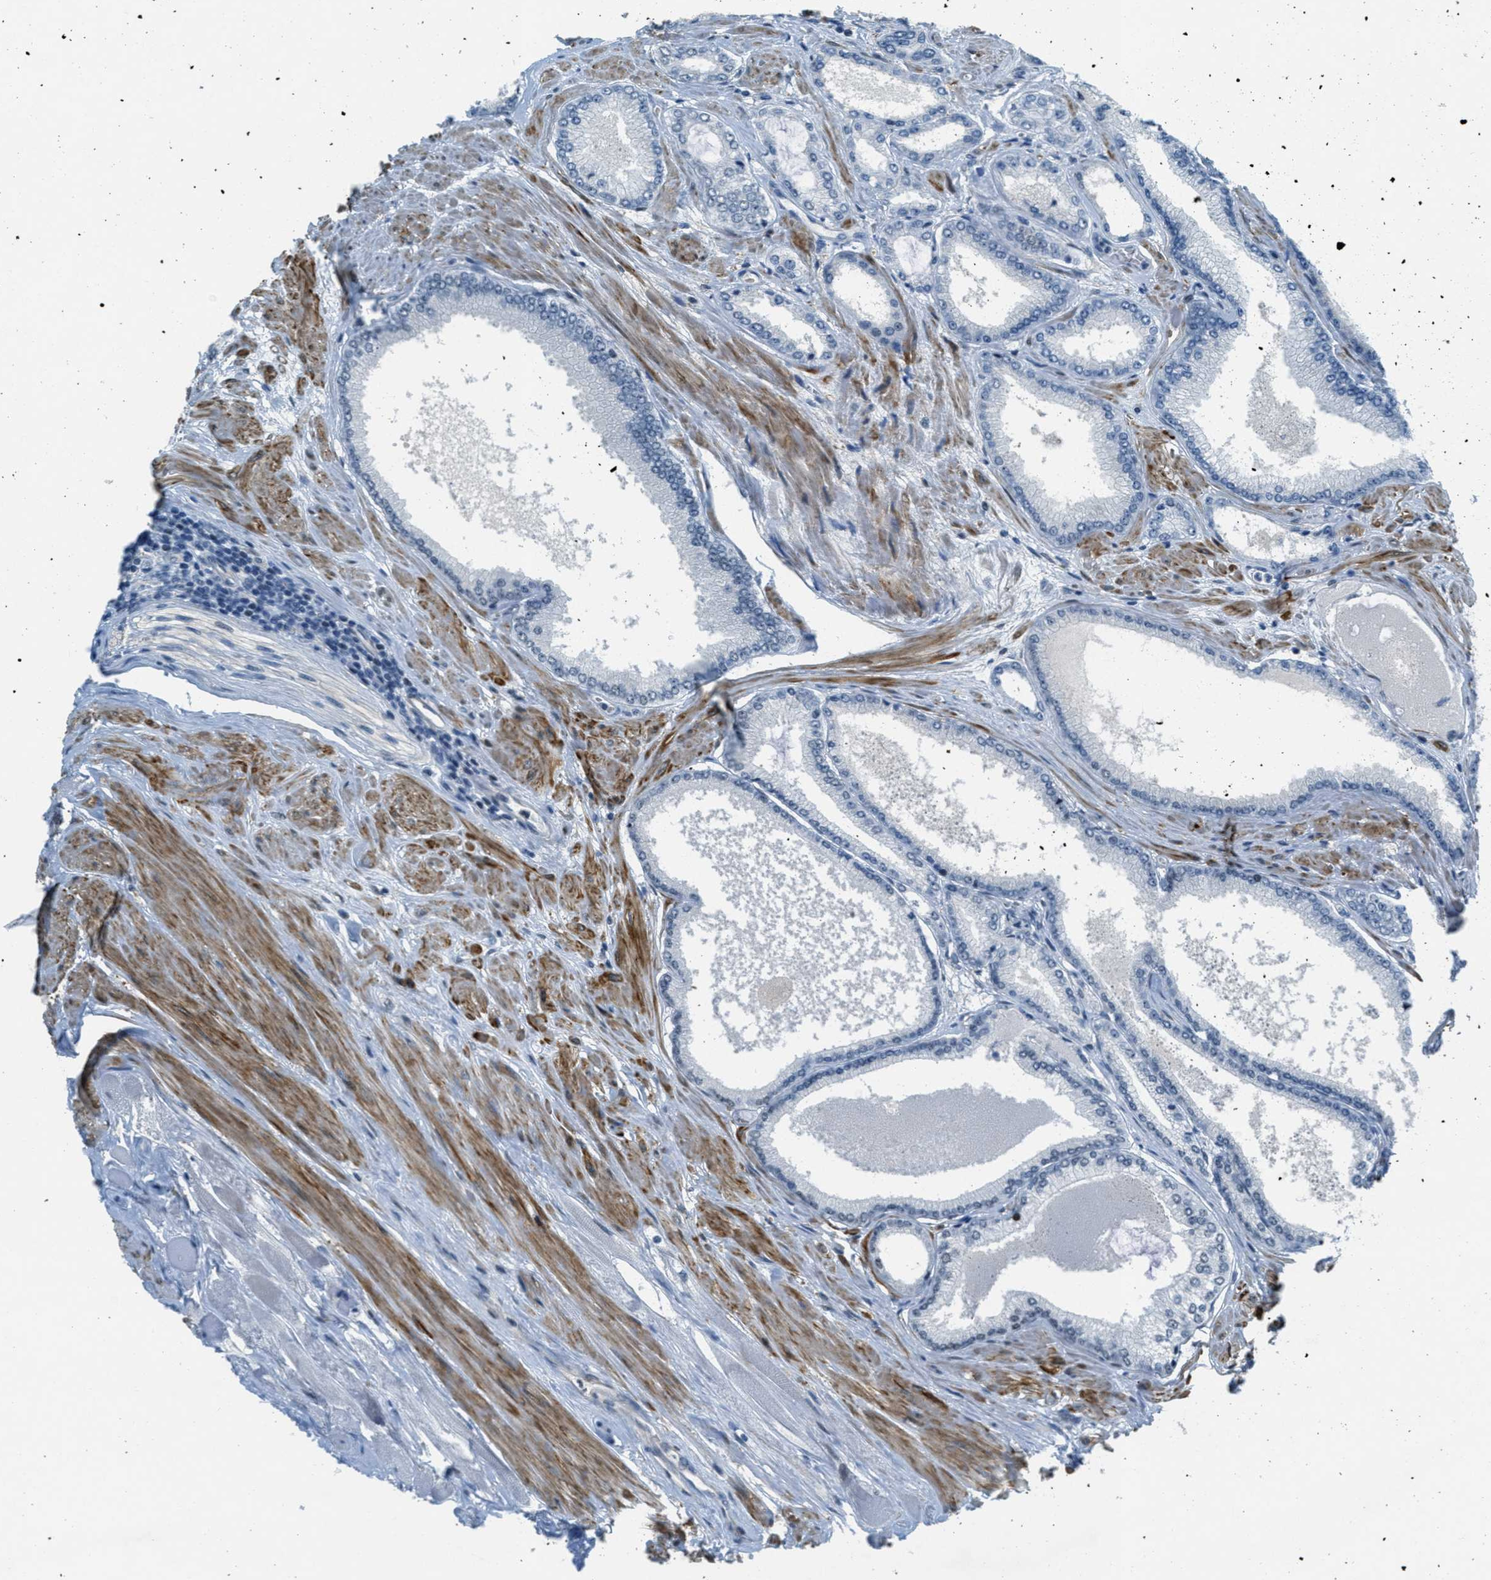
{"staining": {"intensity": "negative", "quantity": "none", "location": "none"}, "tissue": "prostate cancer", "cell_type": "Tumor cells", "image_type": "cancer", "snomed": [{"axis": "morphology", "description": "Adenocarcinoma, High grade"}, {"axis": "topography", "description": "Prostate"}], "caption": "Image shows no protein expression in tumor cells of prostate cancer (high-grade adenocarcinoma) tissue.", "gene": "ZDHHC23", "patient": {"sex": "male", "age": 61}}